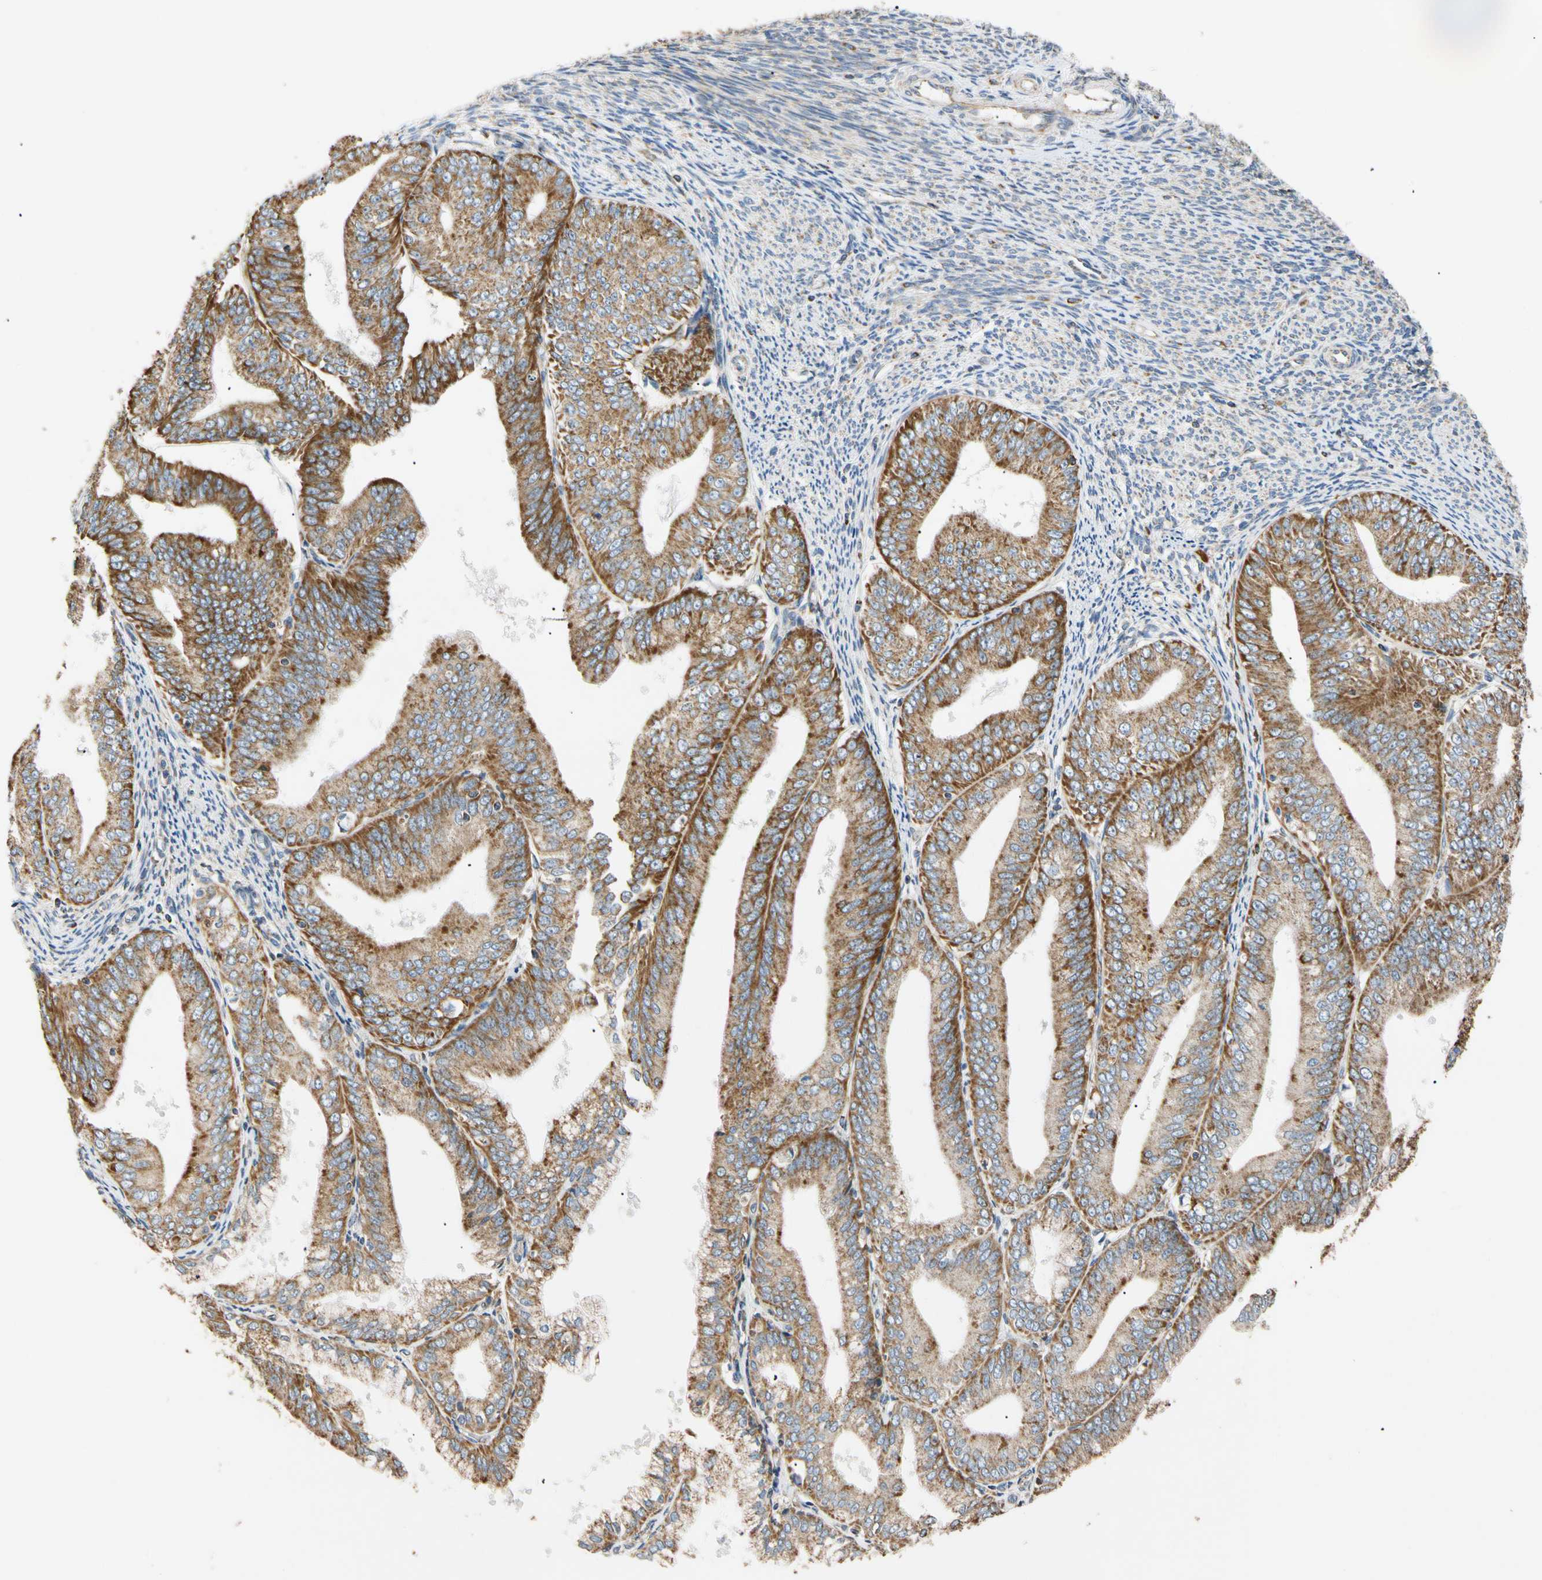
{"staining": {"intensity": "strong", "quantity": ">75%", "location": "cytoplasmic/membranous"}, "tissue": "endometrial cancer", "cell_type": "Tumor cells", "image_type": "cancer", "snomed": [{"axis": "morphology", "description": "Adenocarcinoma, NOS"}, {"axis": "topography", "description": "Endometrium"}], "caption": "Immunohistochemistry (IHC) image of neoplastic tissue: adenocarcinoma (endometrial) stained using immunohistochemistry demonstrates high levels of strong protein expression localized specifically in the cytoplasmic/membranous of tumor cells, appearing as a cytoplasmic/membranous brown color.", "gene": "PLGRKT", "patient": {"sex": "female", "age": 63}}